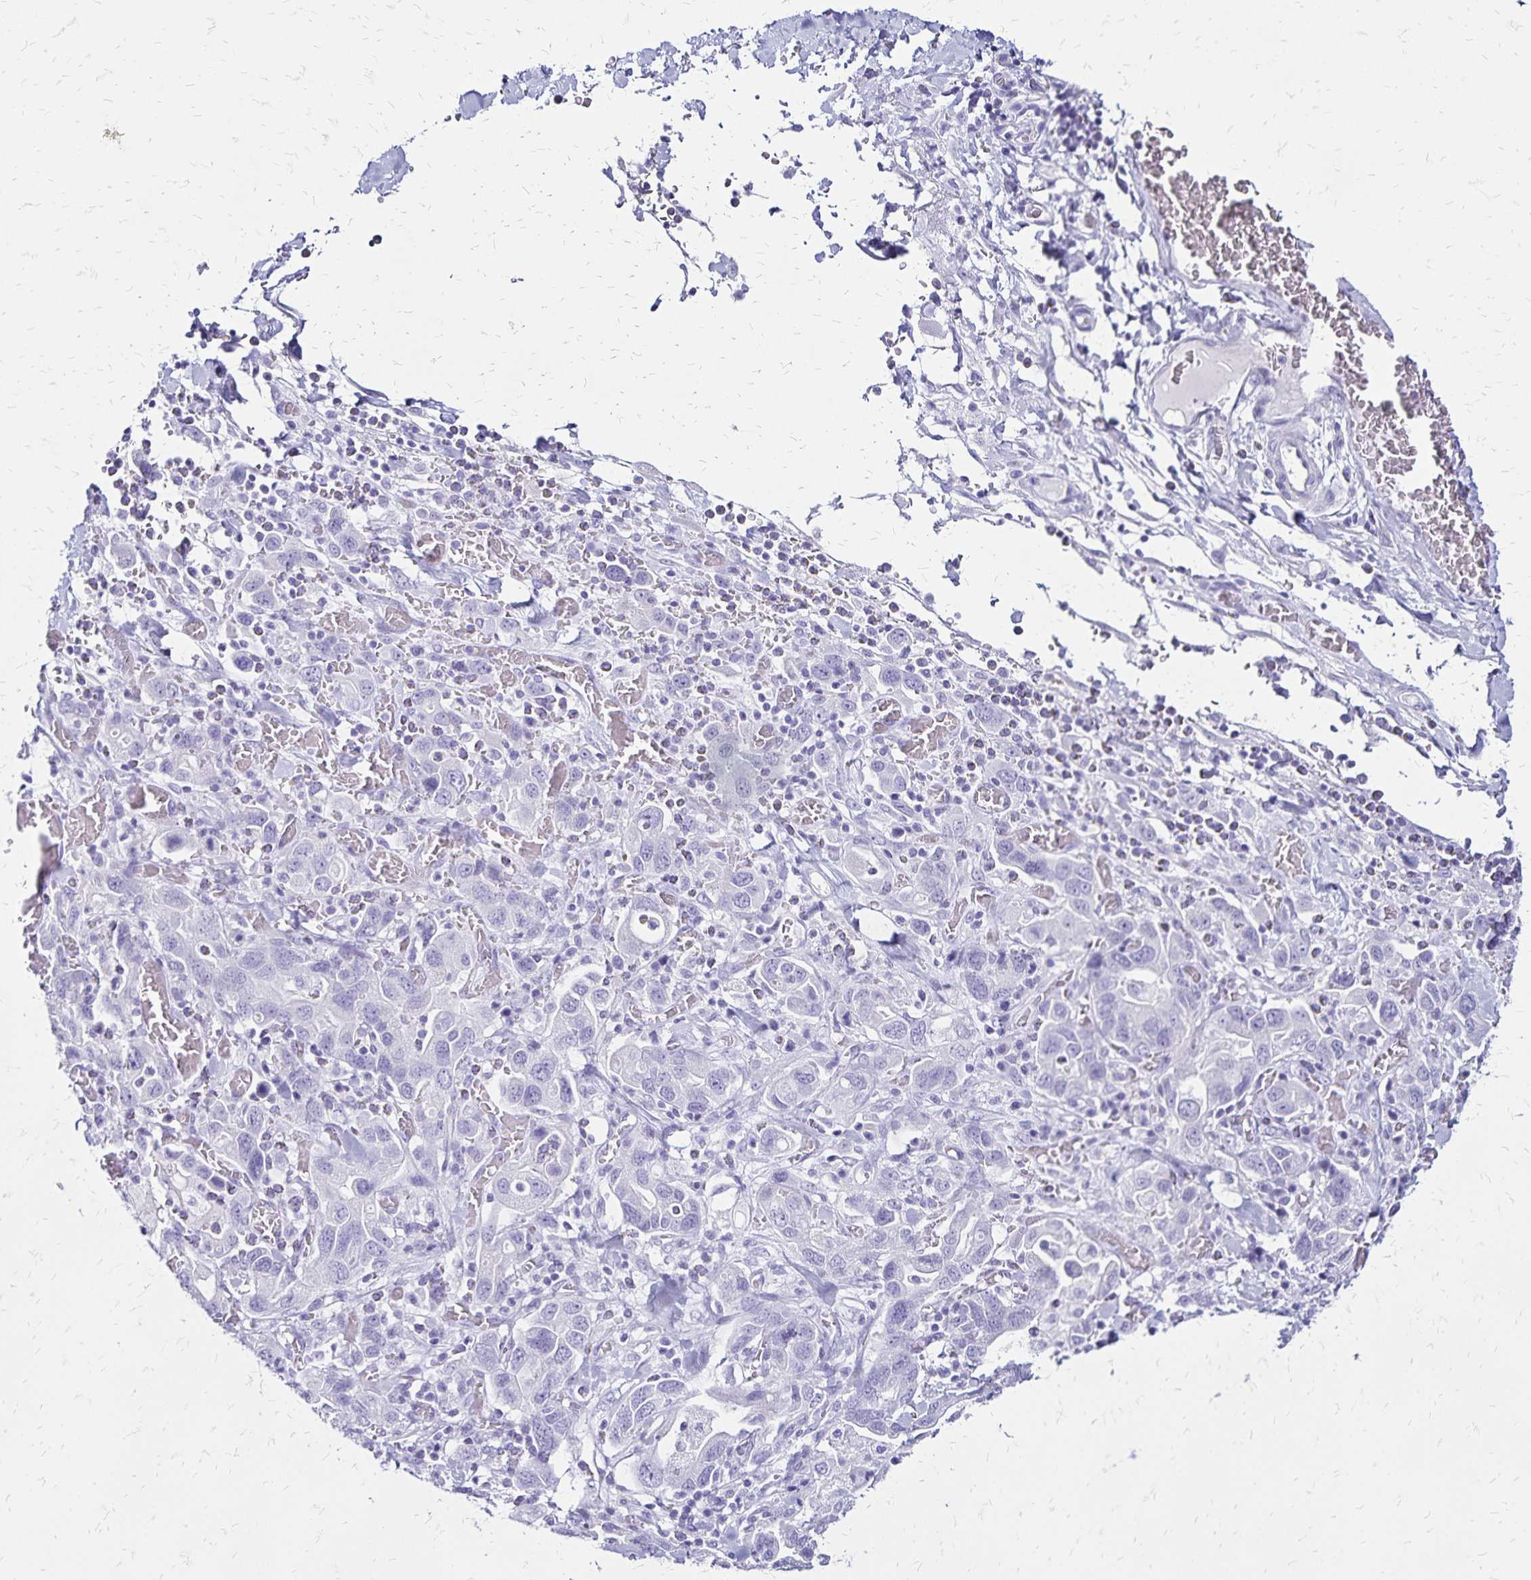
{"staining": {"intensity": "negative", "quantity": "none", "location": "none"}, "tissue": "stomach cancer", "cell_type": "Tumor cells", "image_type": "cancer", "snomed": [{"axis": "morphology", "description": "Adenocarcinoma, NOS"}, {"axis": "topography", "description": "Stomach, upper"}, {"axis": "topography", "description": "Stomach"}], "caption": "This is an immunohistochemistry micrograph of stomach cancer (adenocarcinoma). There is no expression in tumor cells.", "gene": "LIN28B", "patient": {"sex": "male", "age": 62}}